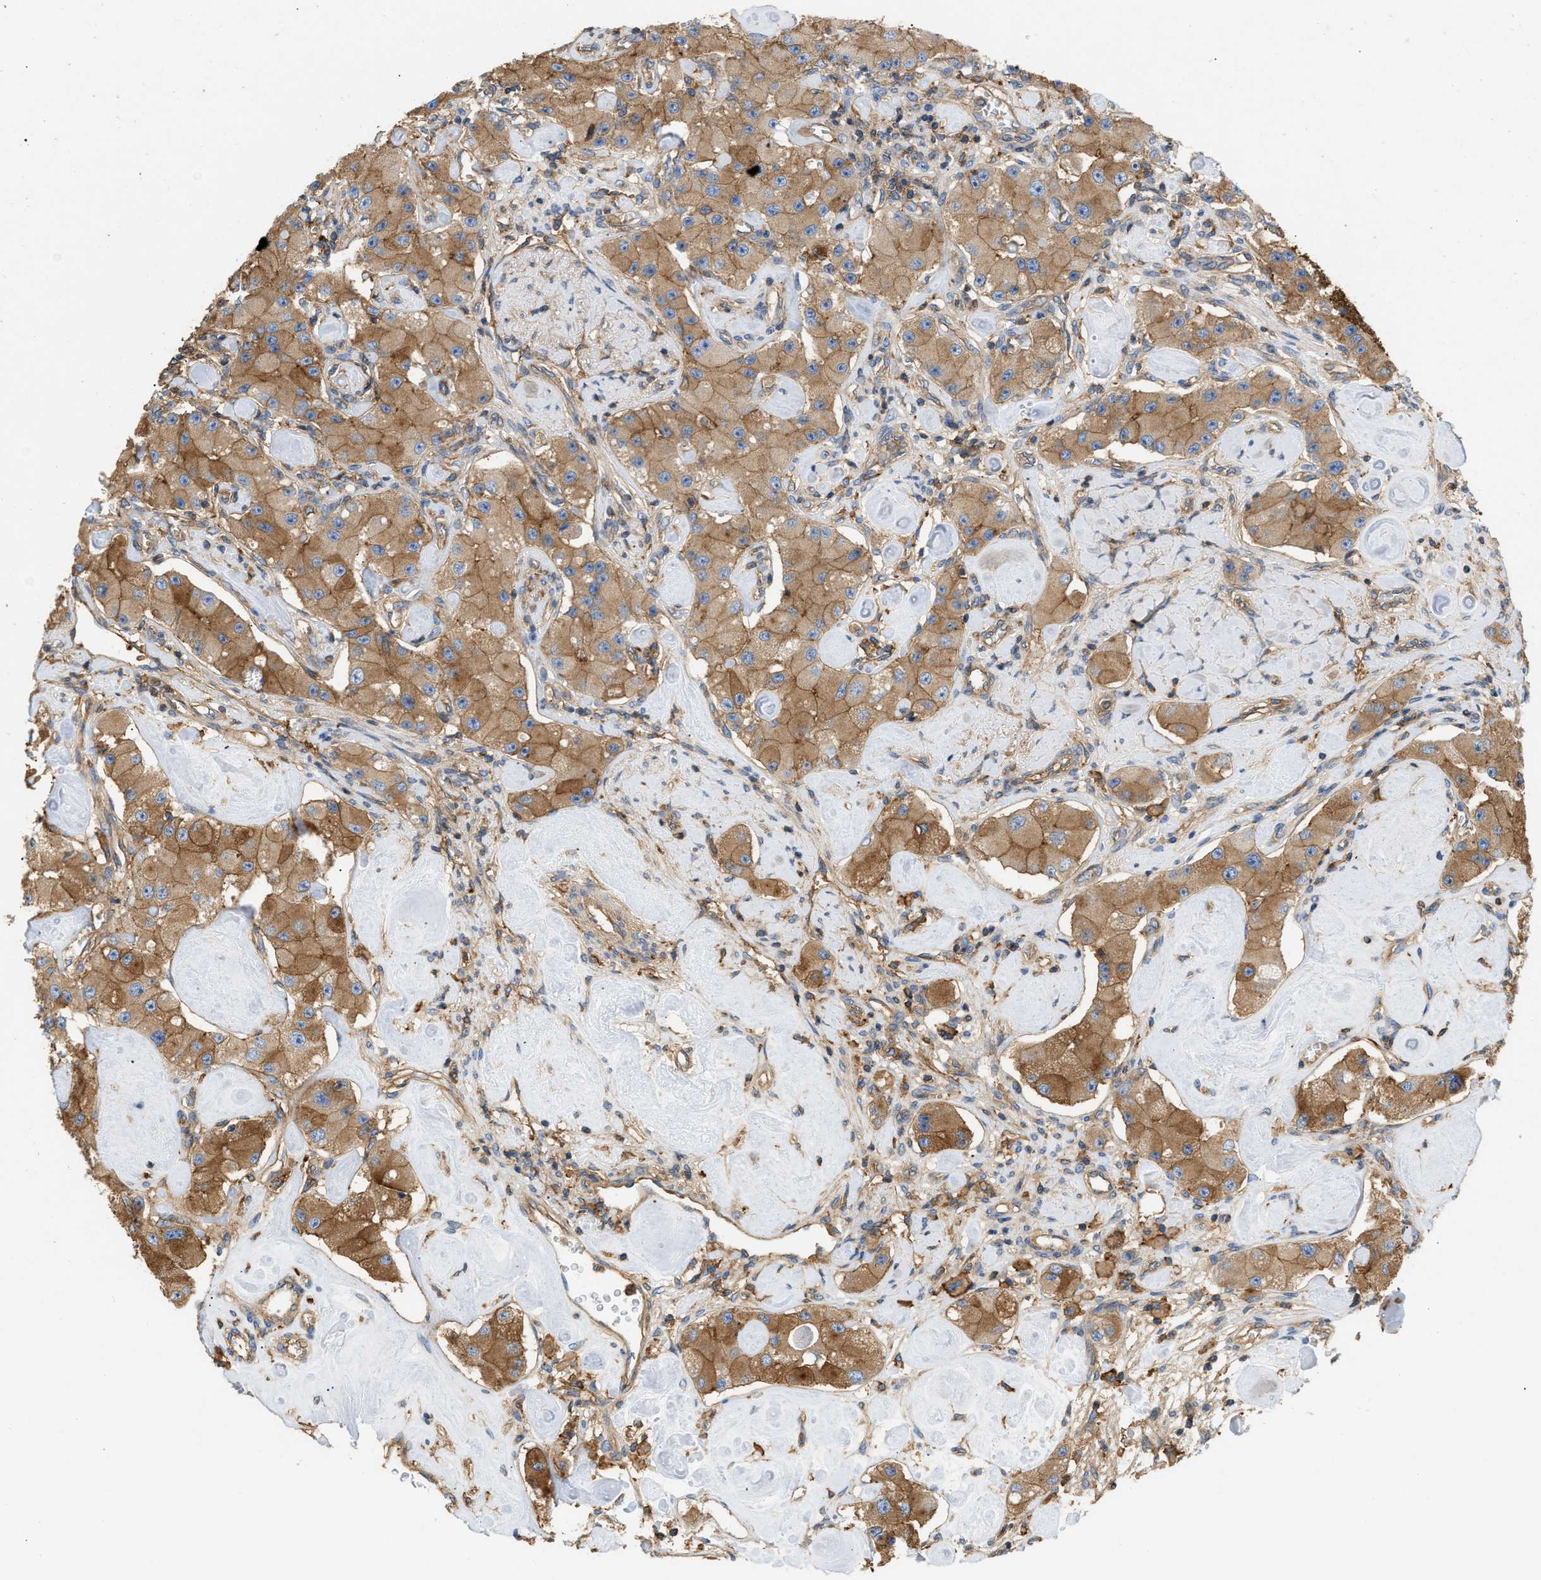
{"staining": {"intensity": "moderate", "quantity": ">75%", "location": "cytoplasmic/membranous"}, "tissue": "carcinoid", "cell_type": "Tumor cells", "image_type": "cancer", "snomed": [{"axis": "morphology", "description": "Carcinoid, malignant, NOS"}, {"axis": "topography", "description": "Pancreas"}], "caption": "An image of human carcinoid stained for a protein demonstrates moderate cytoplasmic/membranous brown staining in tumor cells.", "gene": "GNB4", "patient": {"sex": "male", "age": 41}}